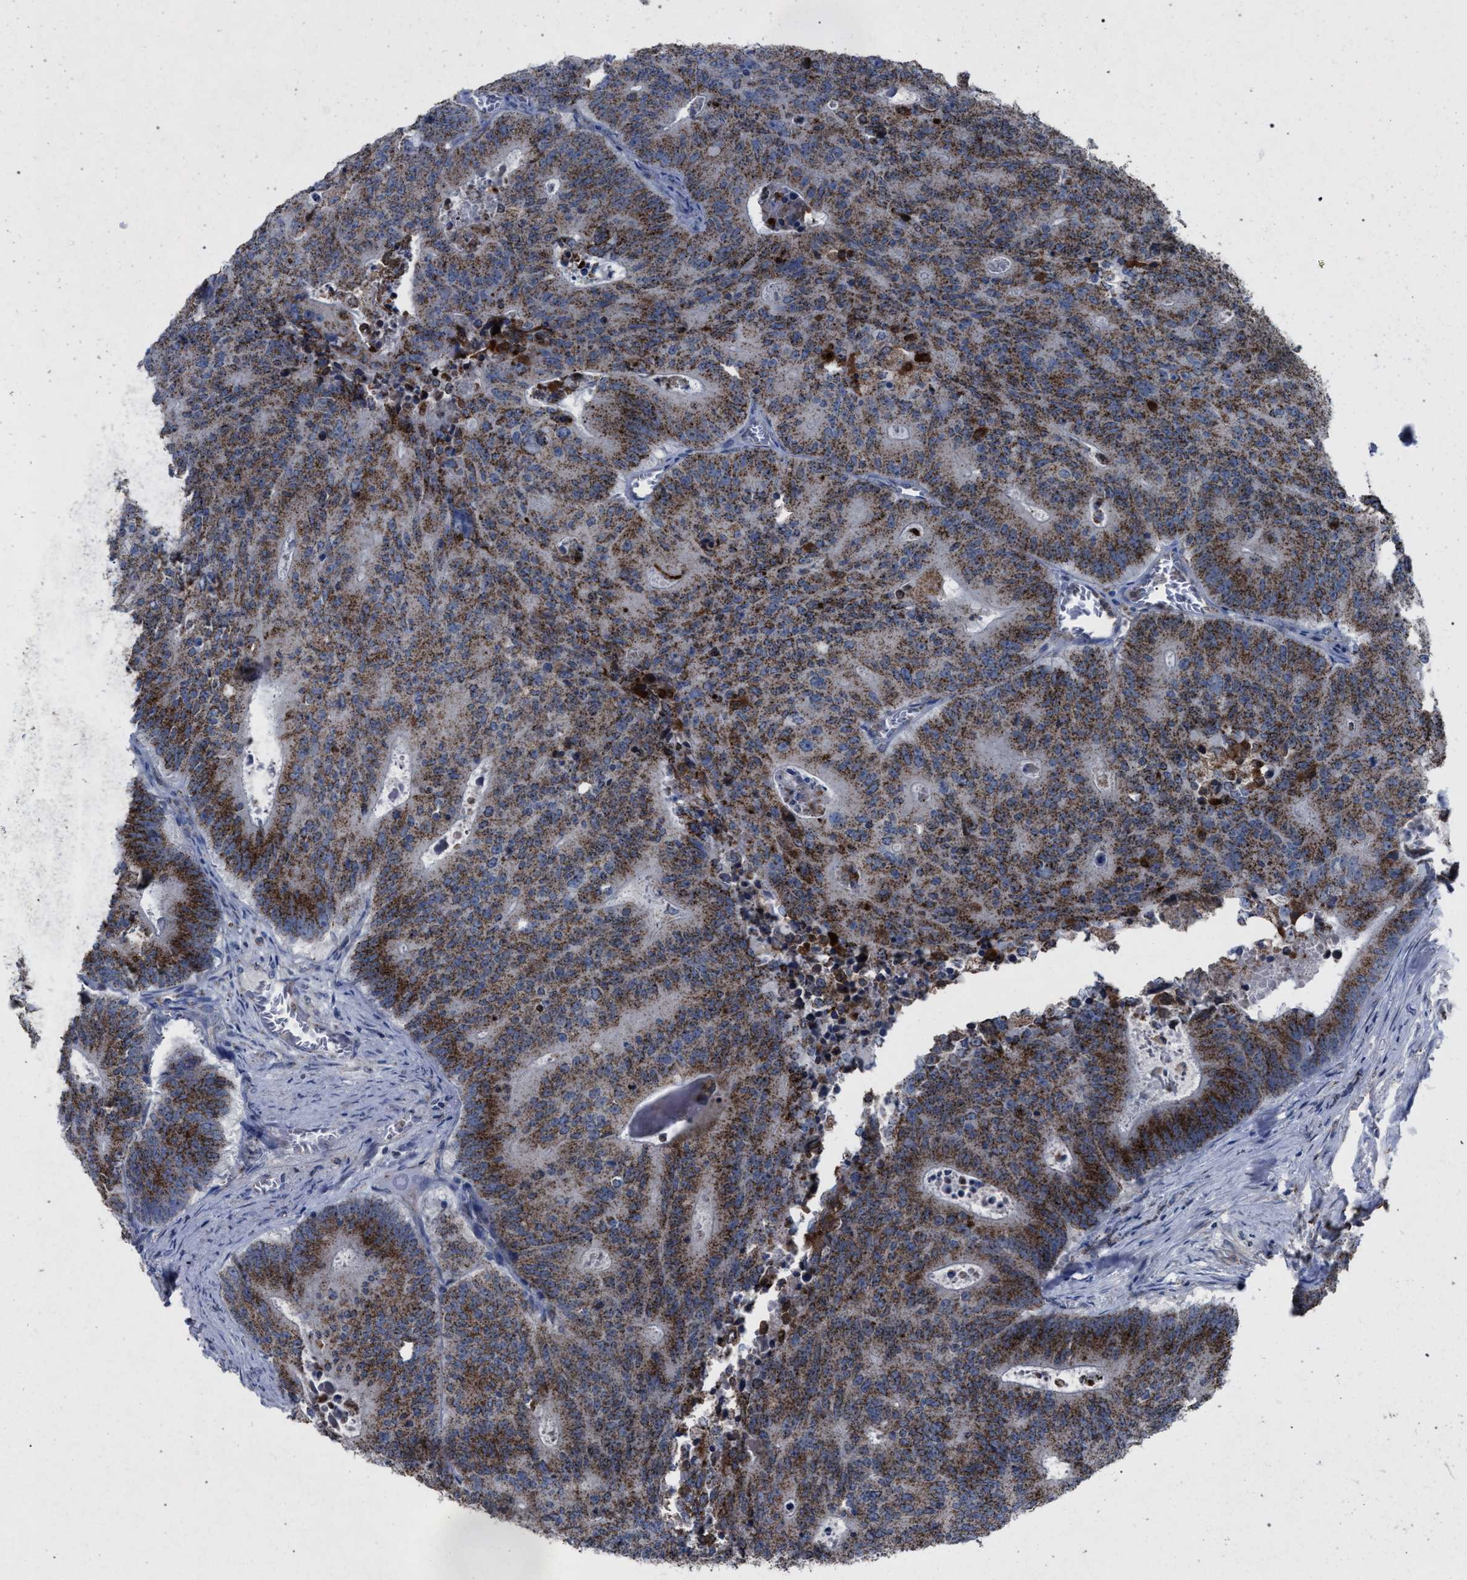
{"staining": {"intensity": "moderate", "quantity": ">75%", "location": "cytoplasmic/membranous"}, "tissue": "colorectal cancer", "cell_type": "Tumor cells", "image_type": "cancer", "snomed": [{"axis": "morphology", "description": "Adenocarcinoma, NOS"}, {"axis": "topography", "description": "Colon"}], "caption": "Immunohistochemistry (IHC) (DAB (3,3'-diaminobenzidine)) staining of adenocarcinoma (colorectal) reveals moderate cytoplasmic/membranous protein expression in approximately >75% of tumor cells. Immunohistochemistry stains the protein in brown and the nuclei are stained blue.", "gene": "HSD17B4", "patient": {"sex": "male", "age": 87}}